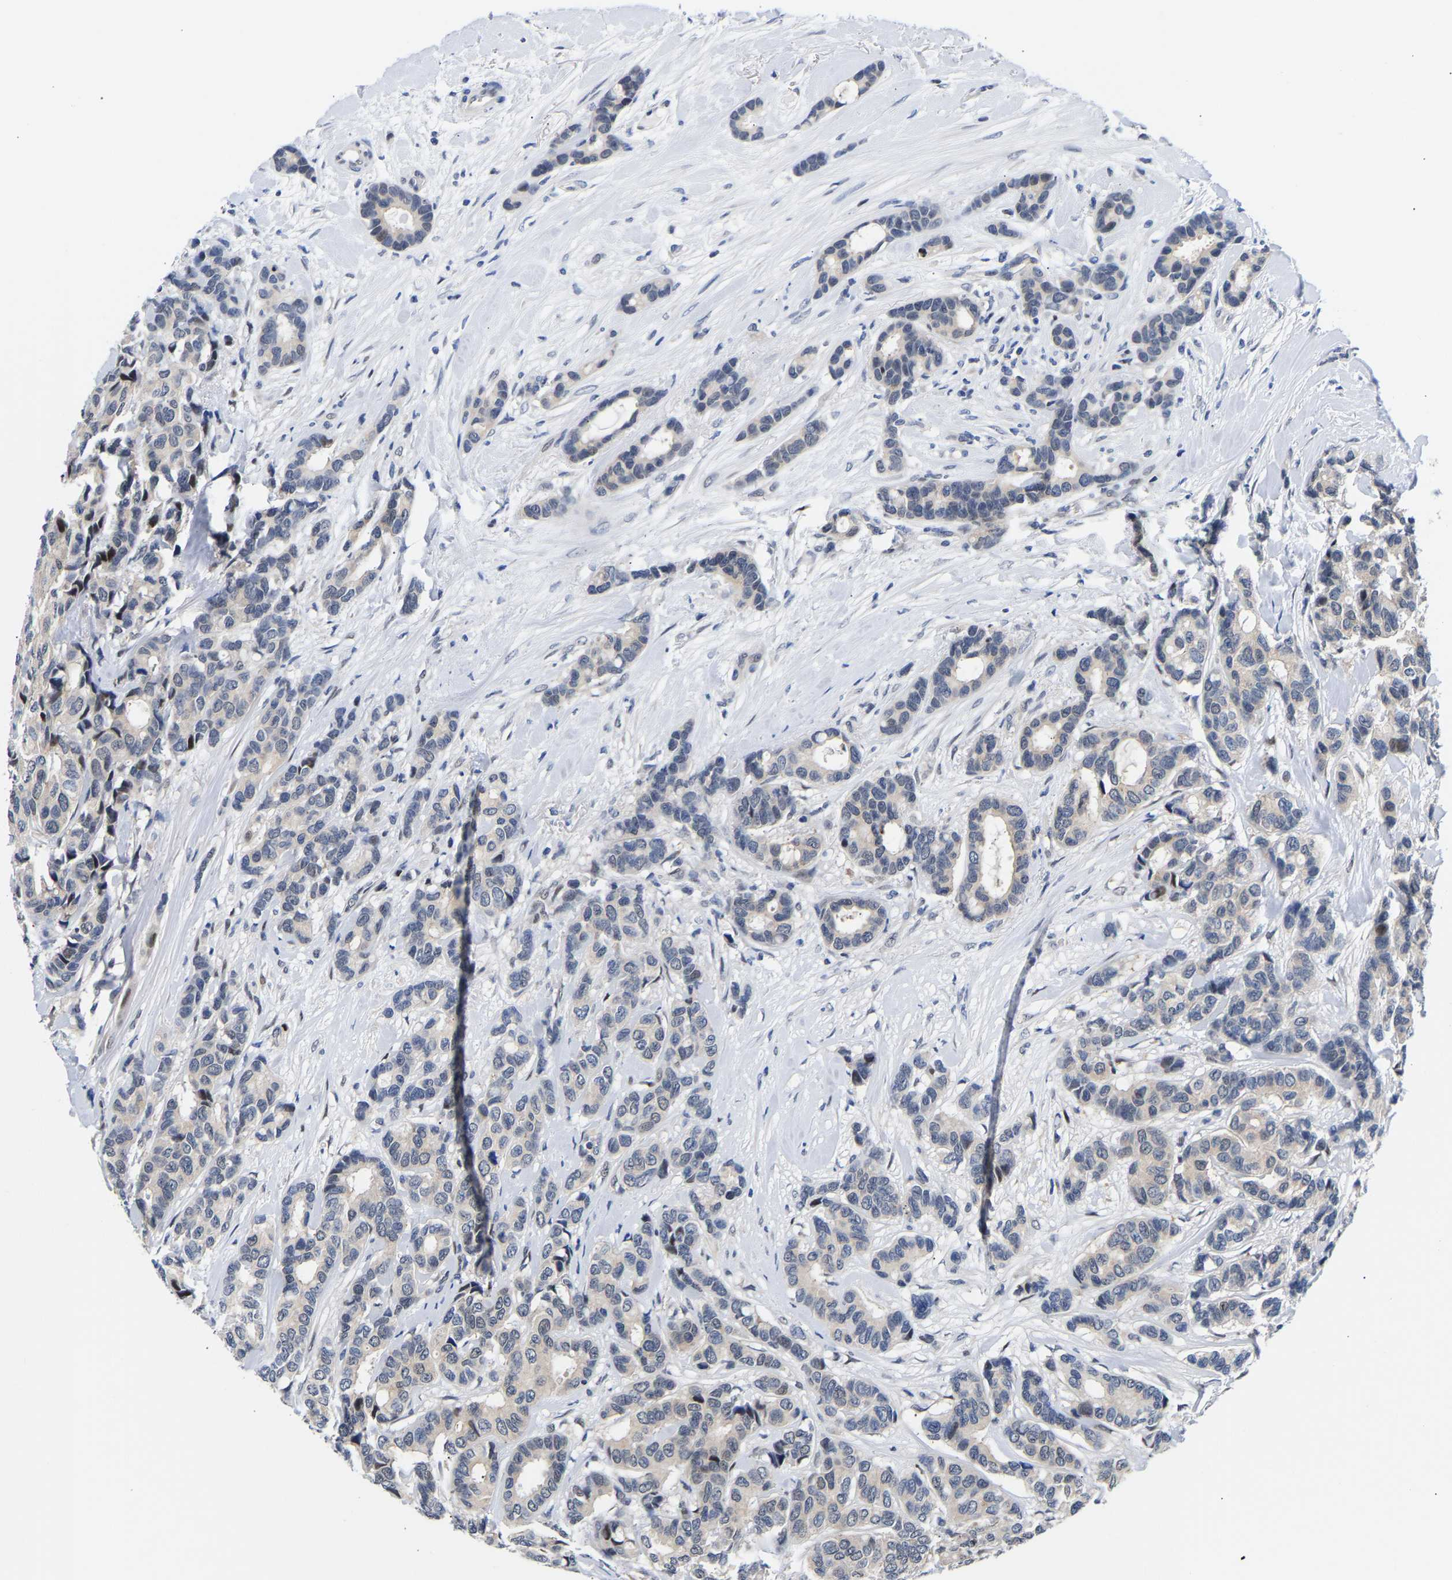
{"staining": {"intensity": "negative", "quantity": "none", "location": "none"}, "tissue": "breast cancer", "cell_type": "Tumor cells", "image_type": "cancer", "snomed": [{"axis": "morphology", "description": "Duct carcinoma"}, {"axis": "topography", "description": "Breast"}], "caption": "Immunohistochemistry (IHC) micrograph of breast cancer stained for a protein (brown), which exhibits no expression in tumor cells.", "gene": "PTRHD1", "patient": {"sex": "female", "age": 87}}